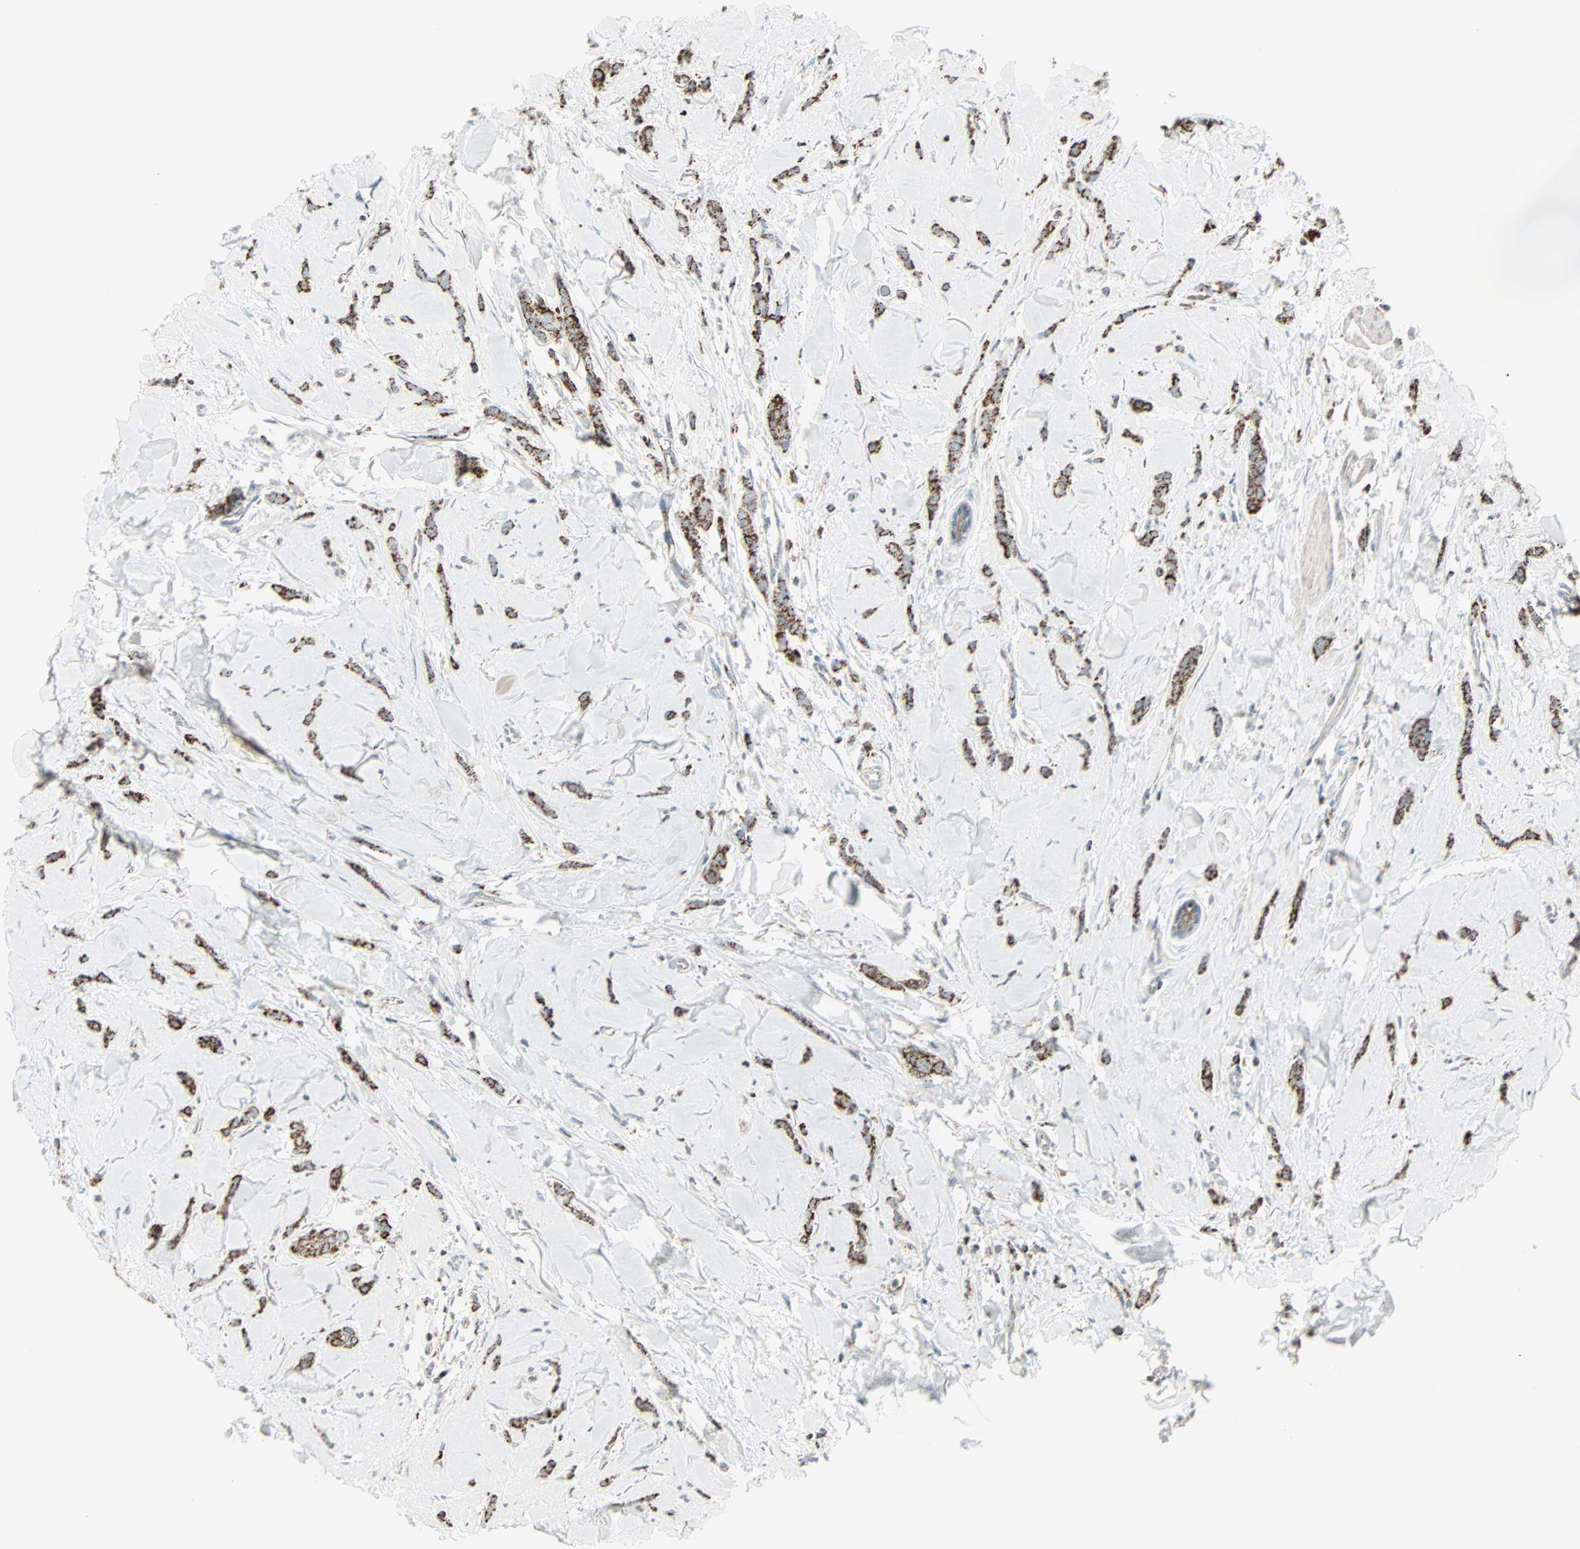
{"staining": {"intensity": "strong", "quantity": ">75%", "location": "cytoplasmic/membranous"}, "tissue": "breast cancer", "cell_type": "Tumor cells", "image_type": "cancer", "snomed": [{"axis": "morphology", "description": "Lobular carcinoma"}, {"axis": "topography", "description": "Skin"}, {"axis": "topography", "description": "Breast"}], "caption": "IHC (DAB) staining of human breast lobular carcinoma shows strong cytoplasmic/membranous protein positivity in approximately >75% of tumor cells.", "gene": "IDH2", "patient": {"sex": "female", "age": 46}}